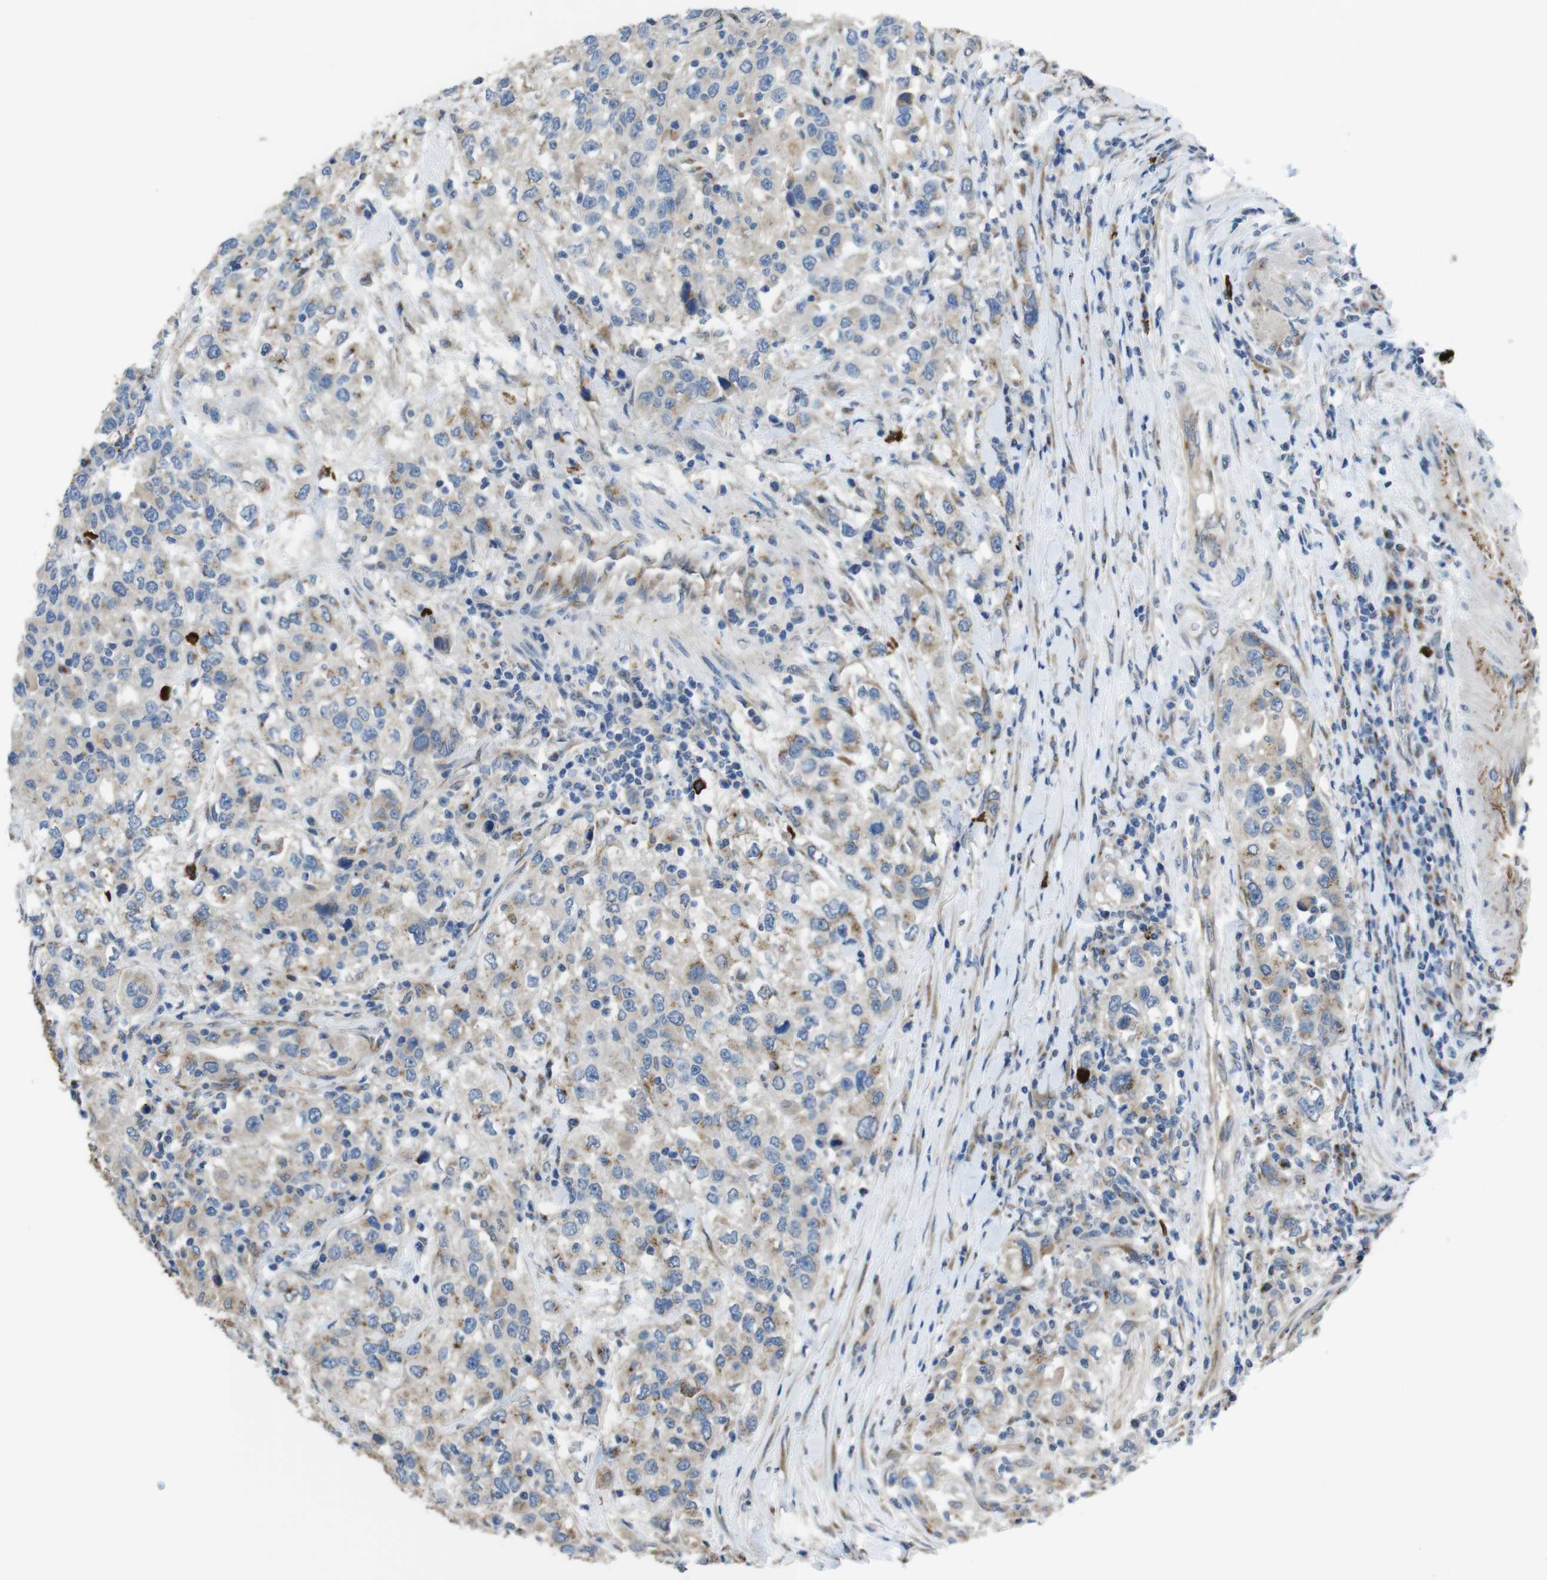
{"staining": {"intensity": "weak", "quantity": "25%-75%", "location": "cytoplasmic/membranous"}, "tissue": "urothelial cancer", "cell_type": "Tumor cells", "image_type": "cancer", "snomed": [{"axis": "morphology", "description": "Urothelial carcinoma, High grade"}, {"axis": "topography", "description": "Urinary bladder"}], "caption": "Protein staining displays weak cytoplasmic/membranous positivity in about 25%-75% of tumor cells in high-grade urothelial carcinoma.", "gene": "RAB6A", "patient": {"sex": "female", "age": 80}}